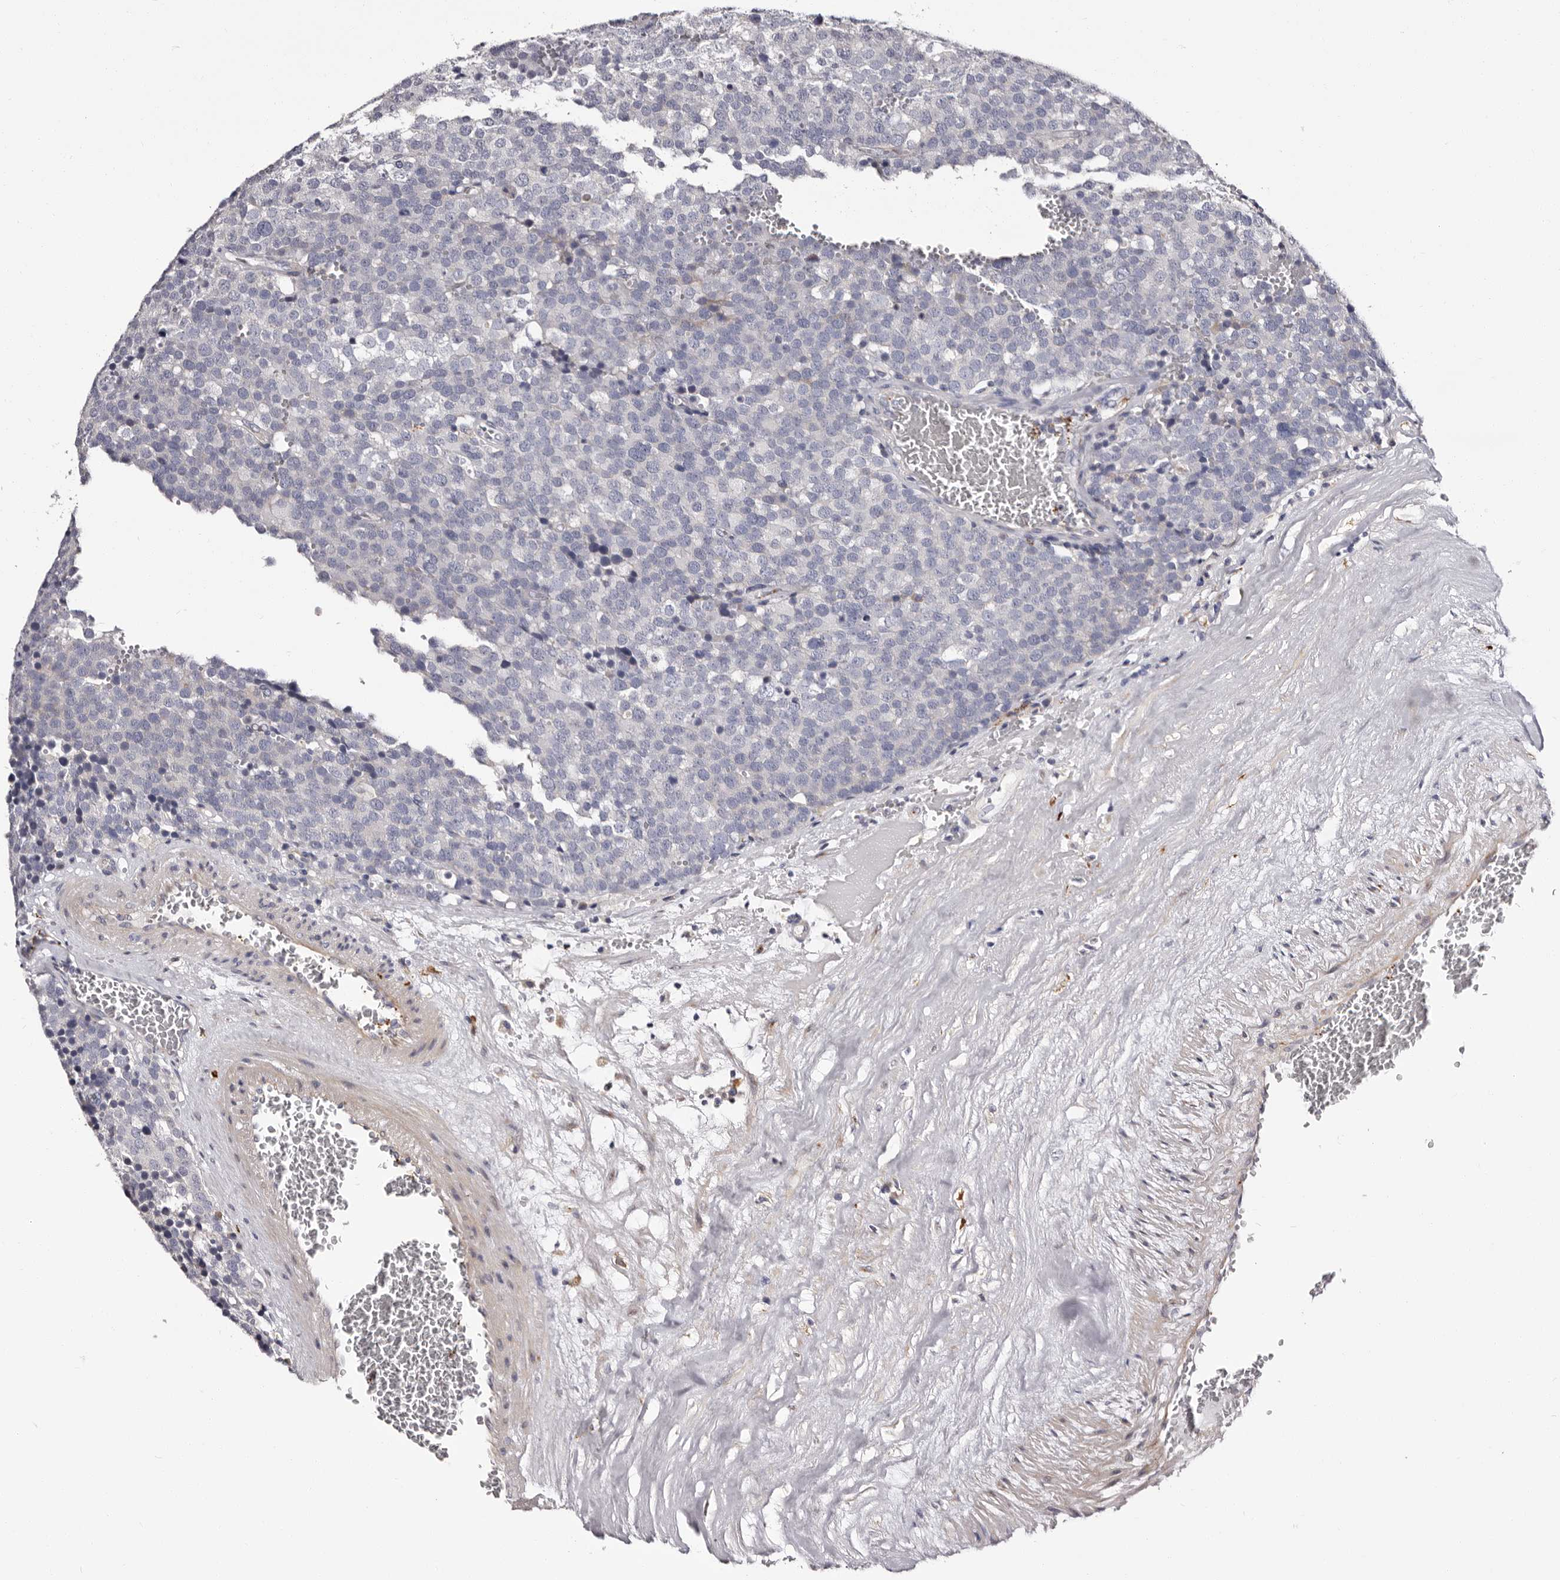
{"staining": {"intensity": "negative", "quantity": "none", "location": "none"}, "tissue": "testis cancer", "cell_type": "Tumor cells", "image_type": "cancer", "snomed": [{"axis": "morphology", "description": "Seminoma, NOS"}, {"axis": "topography", "description": "Testis"}], "caption": "A high-resolution photomicrograph shows IHC staining of seminoma (testis), which displays no significant positivity in tumor cells.", "gene": "AUNIP", "patient": {"sex": "male", "age": 71}}